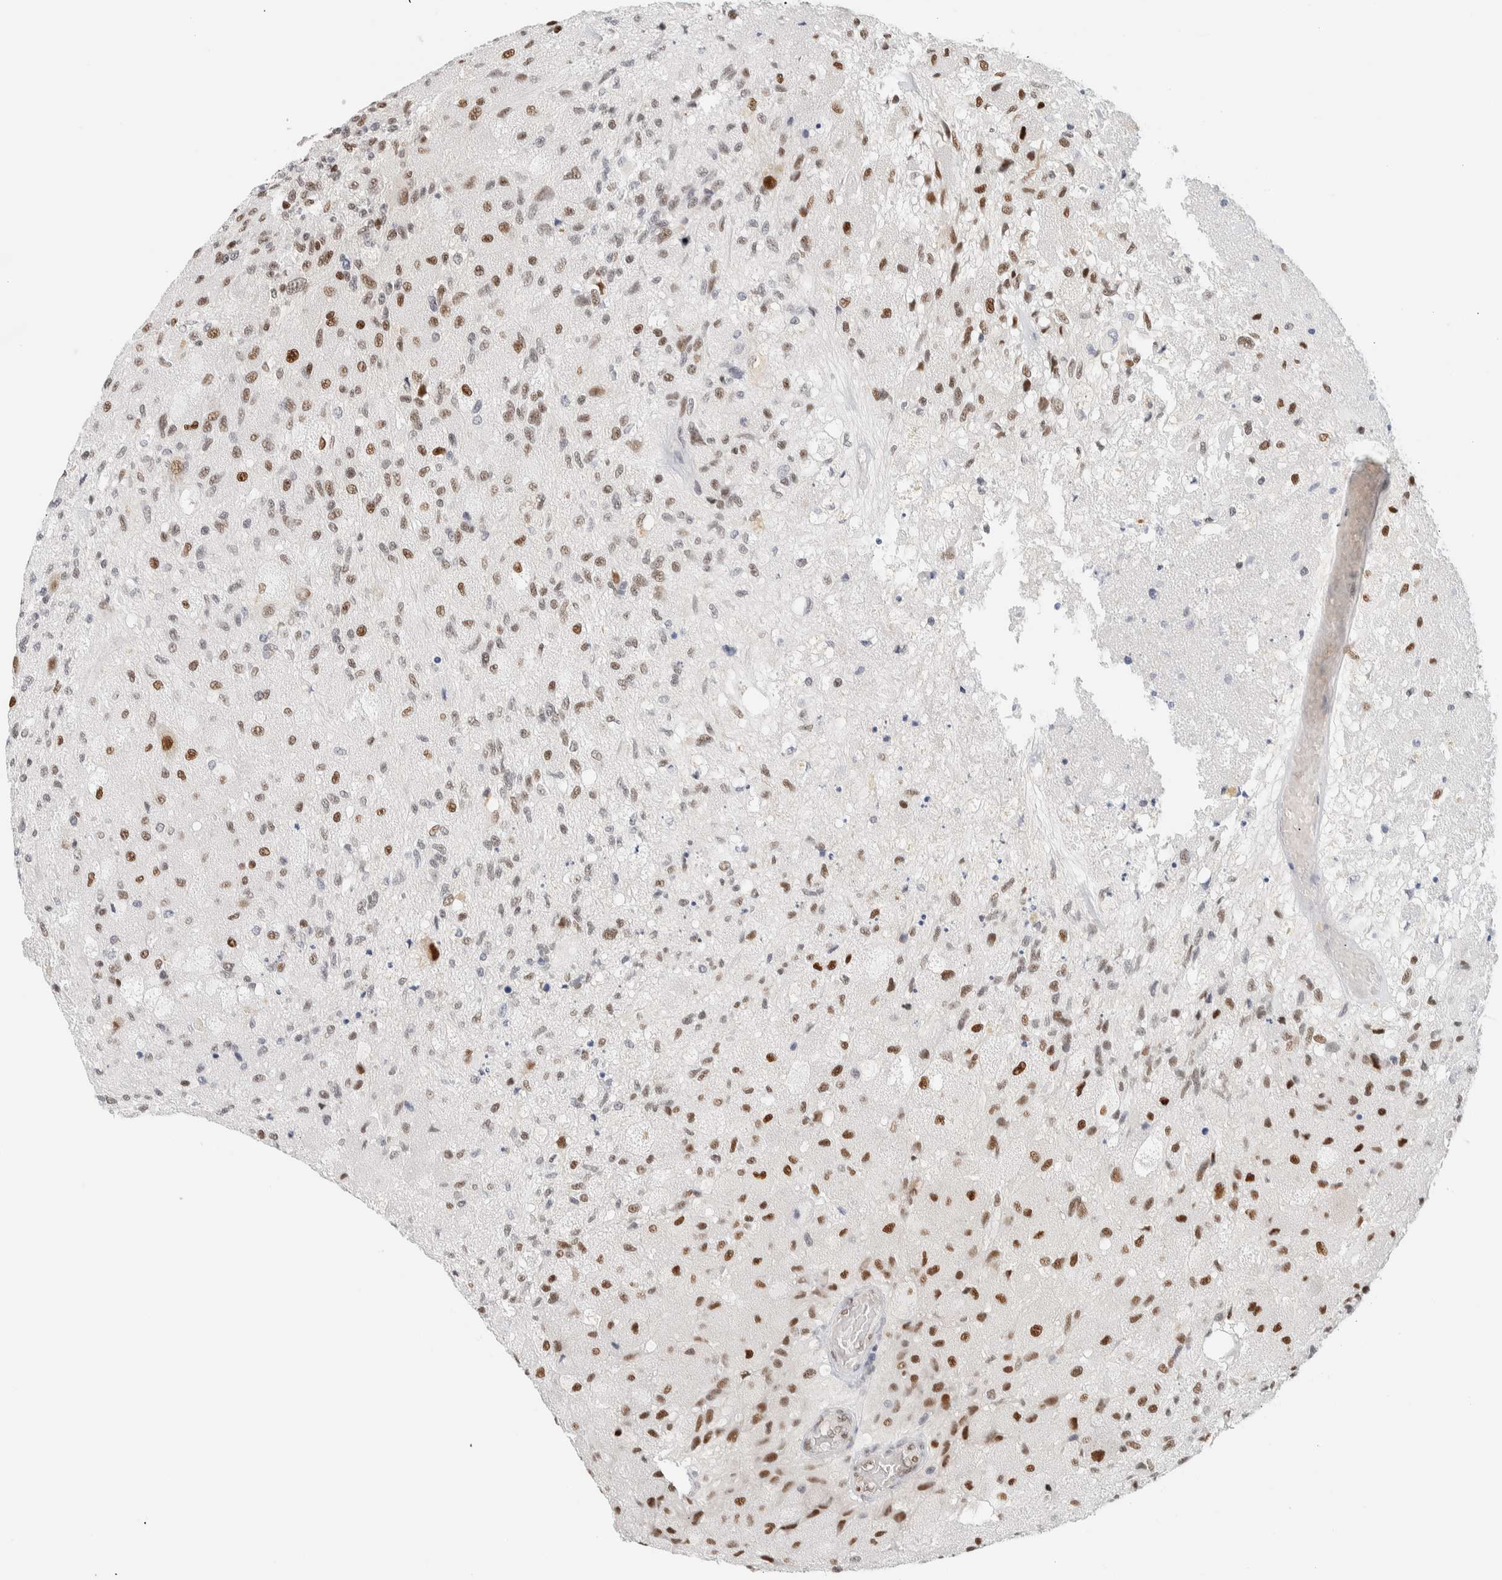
{"staining": {"intensity": "strong", "quantity": "25%-75%", "location": "nuclear"}, "tissue": "glioma", "cell_type": "Tumor cells", "image_type": "cancer", "snomed": [{"axis": "morphology", "description": "Normal tissue, NOS"}, {"axis": "morphology", "description": "Glioma, malignant, High grade"}, {"axis": "topography", "description": "Cerebral cortex"}], "caption": "This is an image of immunohistochemistry staining of malignant high-grade glioma, which shows strong positivity in the nuclear of tumor cells.", "gene": "ZNF683", "patient": {"sex": "male", "age": 77}}